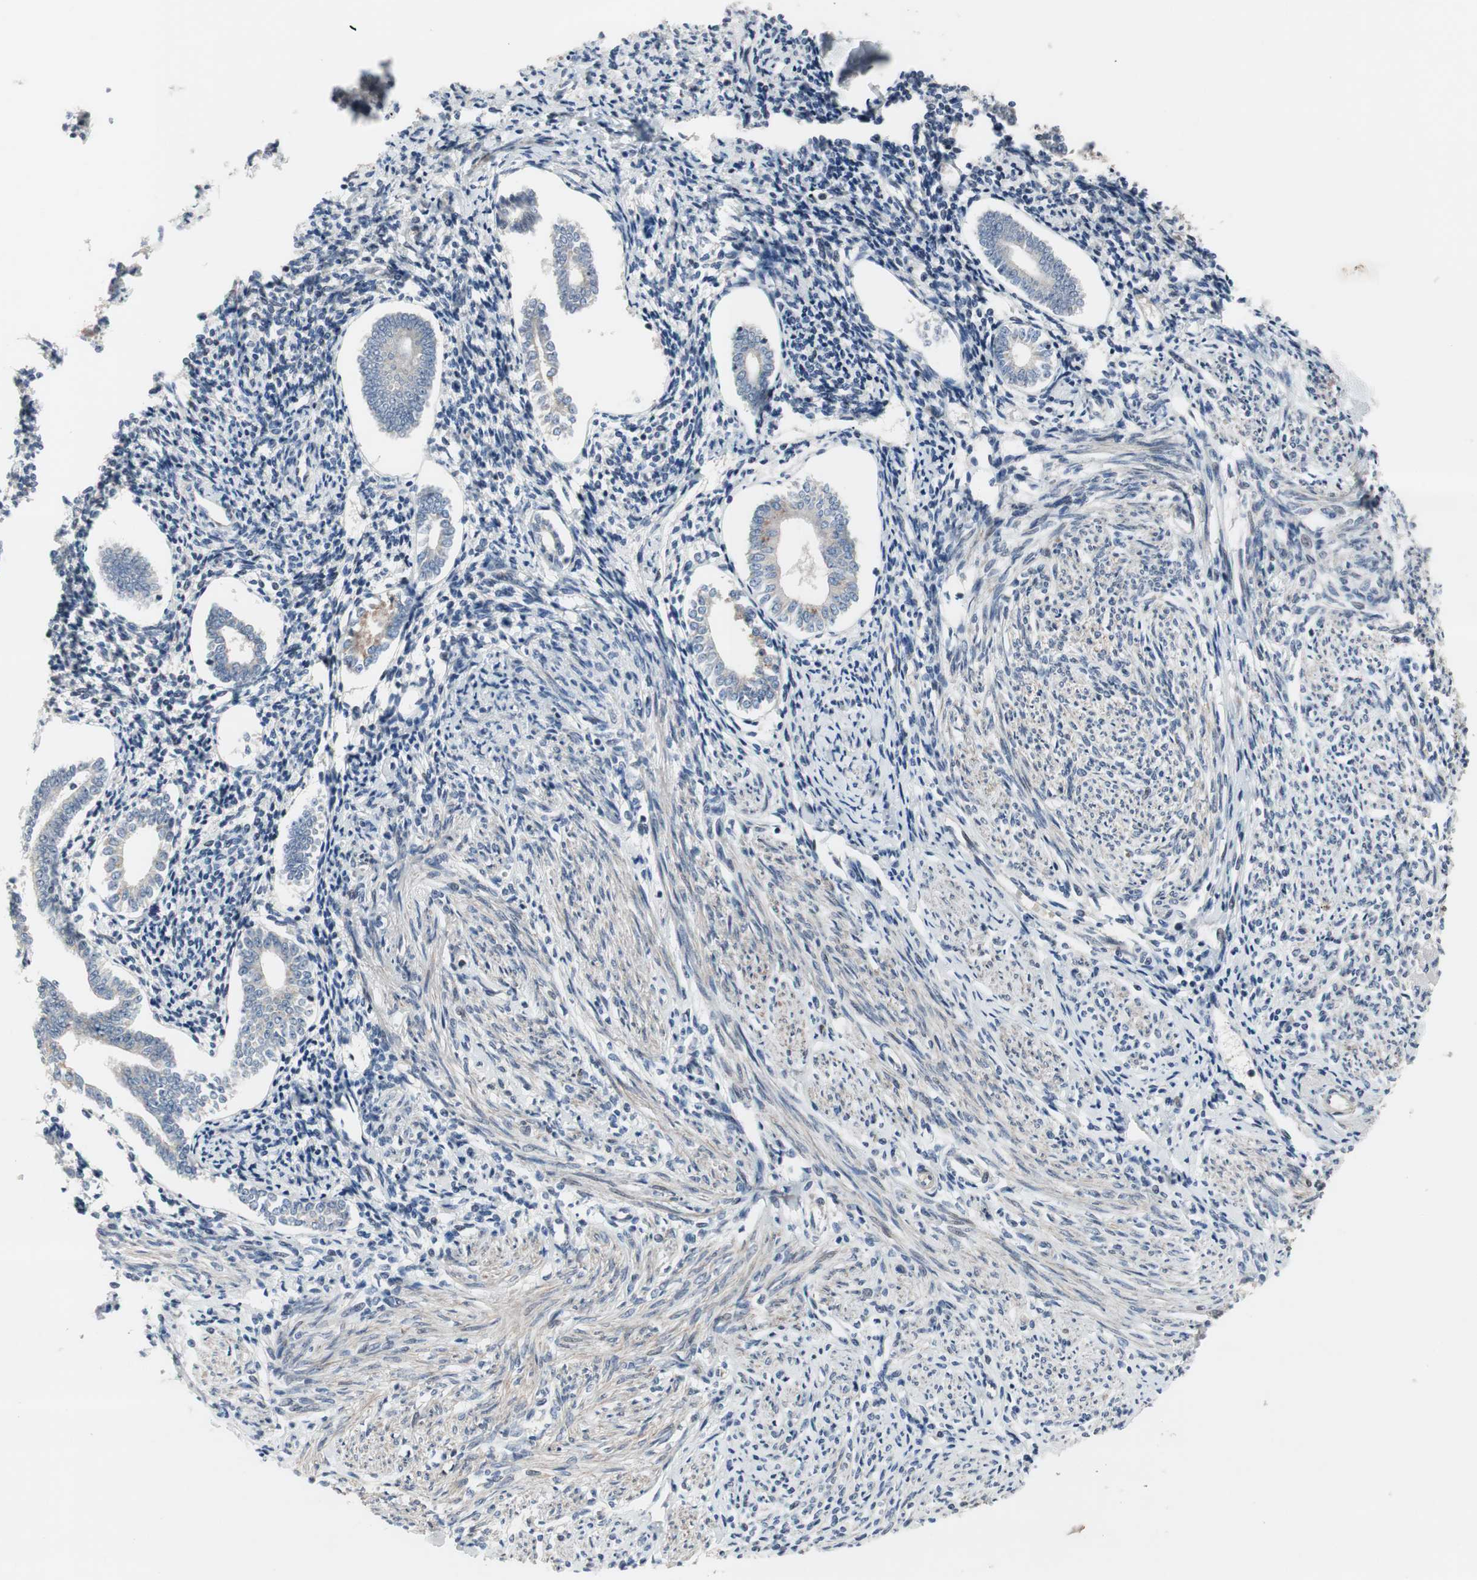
{"staining": {"intensity": "weak", "quantity": "<25%", "location": "cytoplasmic/membranous,nuclear"}, "tissue": "endometrium", "cell_type": "Cells in endometrial stroma", "image_type": "normal", "snomed": [{"axis": "morphology", "description": "Normal tissue, NOS"}, {"axis": "topography", "description": "Endometrium"}], "caption": "IHC image of normal endometrium: human endometrium stained with DAB displays no significant protein positivity in cells in endometrial stroma. Nuclei are stained in blue.", "gene": "PINX1", "patient": {"sex": "female", "age": 71}}